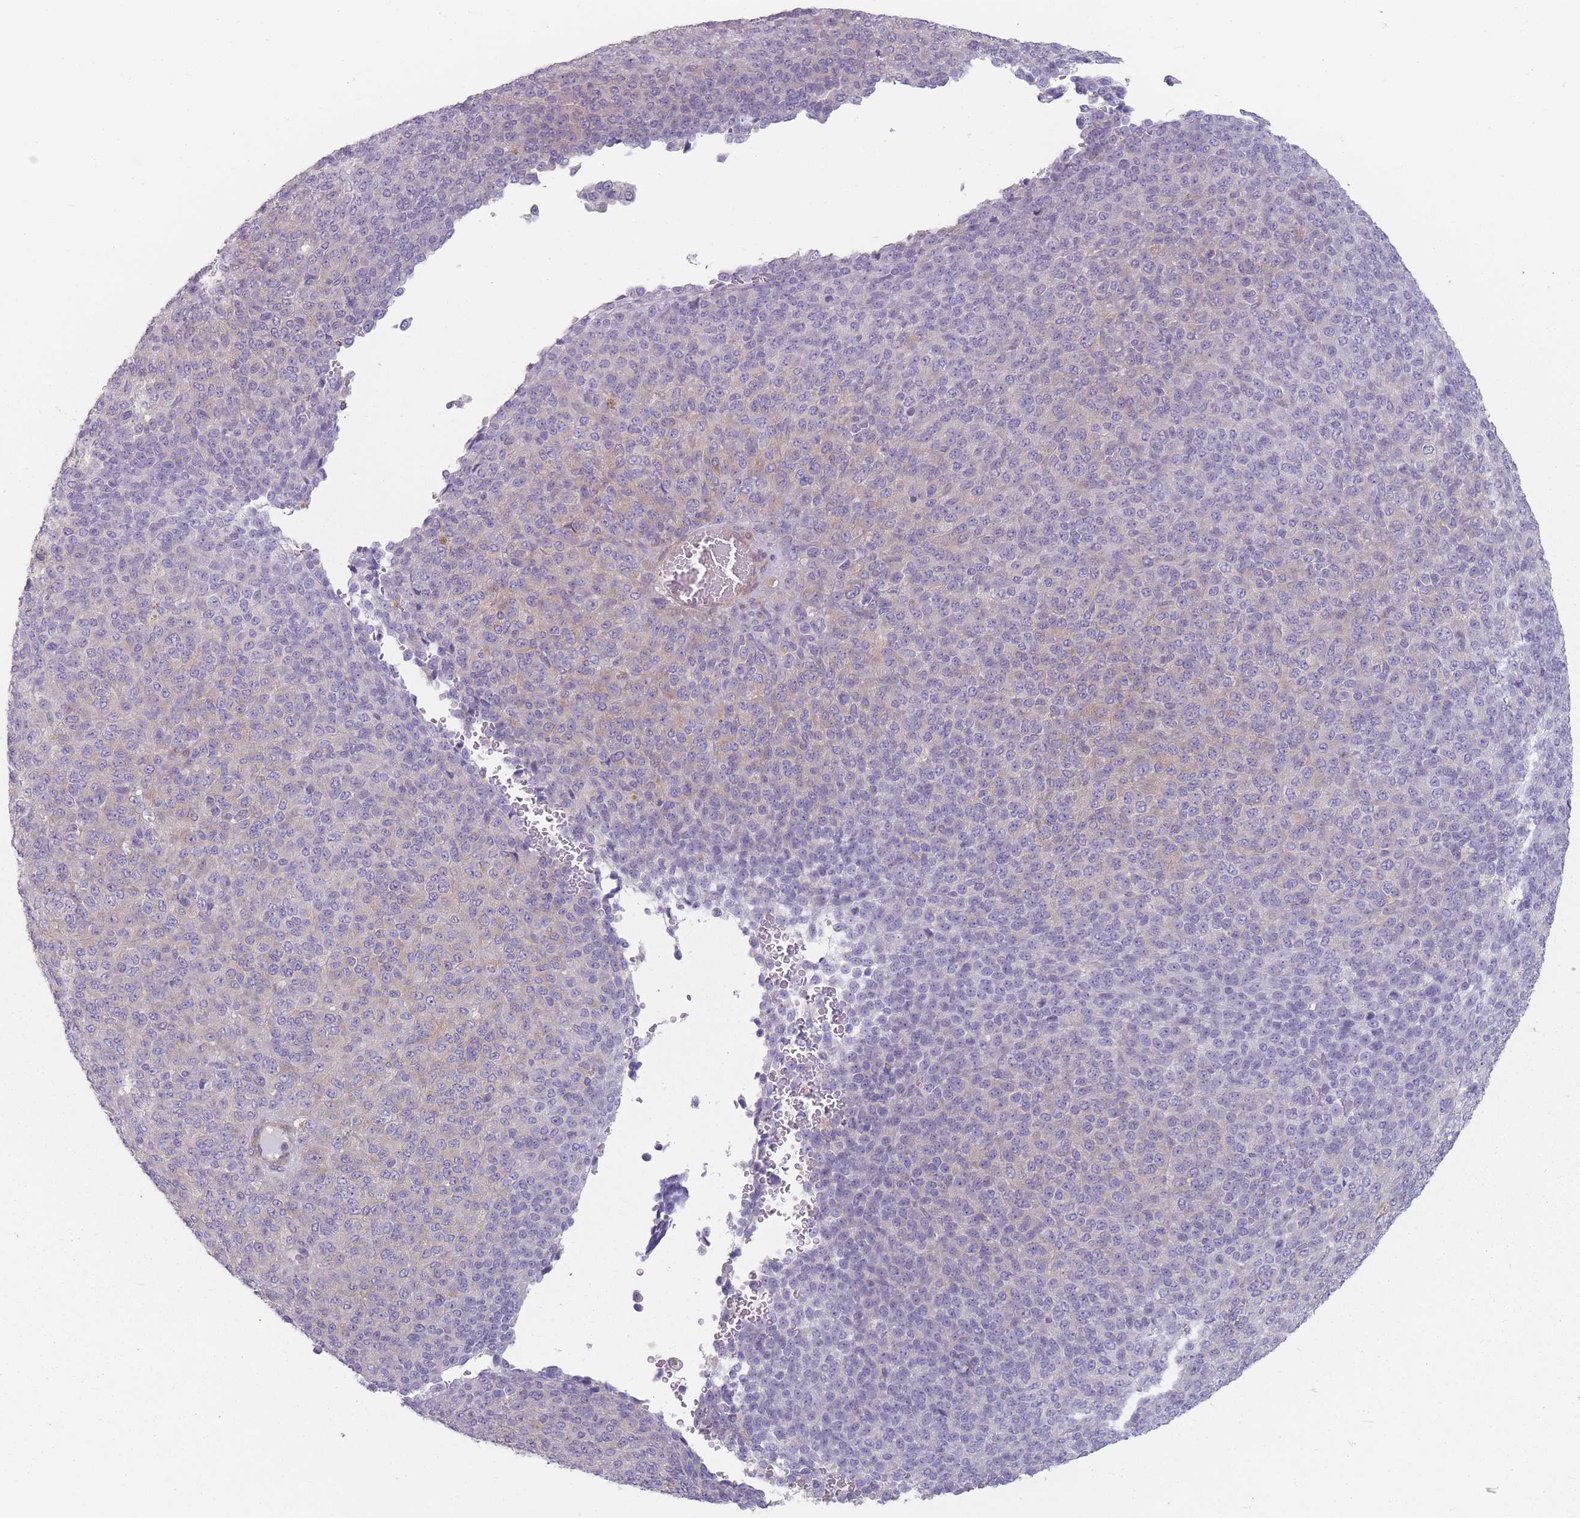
{"staining": {"intensity": "negative", "quantity": "none", "location": "none"}, "tissue": "melanoma", "cell_type": "Tumor cells", "image_type": "cancer", "snomed": [{"axis": "morphology", "description": "Malignant melanoma, Metastatic site"}, {"axis": "topography", "description": "Brain"}], "caption": "A photomicrograph of malignant melanoma (metastatic site) stained for a protein displays no brown staining in tumor cells.", "gene": "HSBP1L1", "patient": {"sex": "female", "age": 56}}